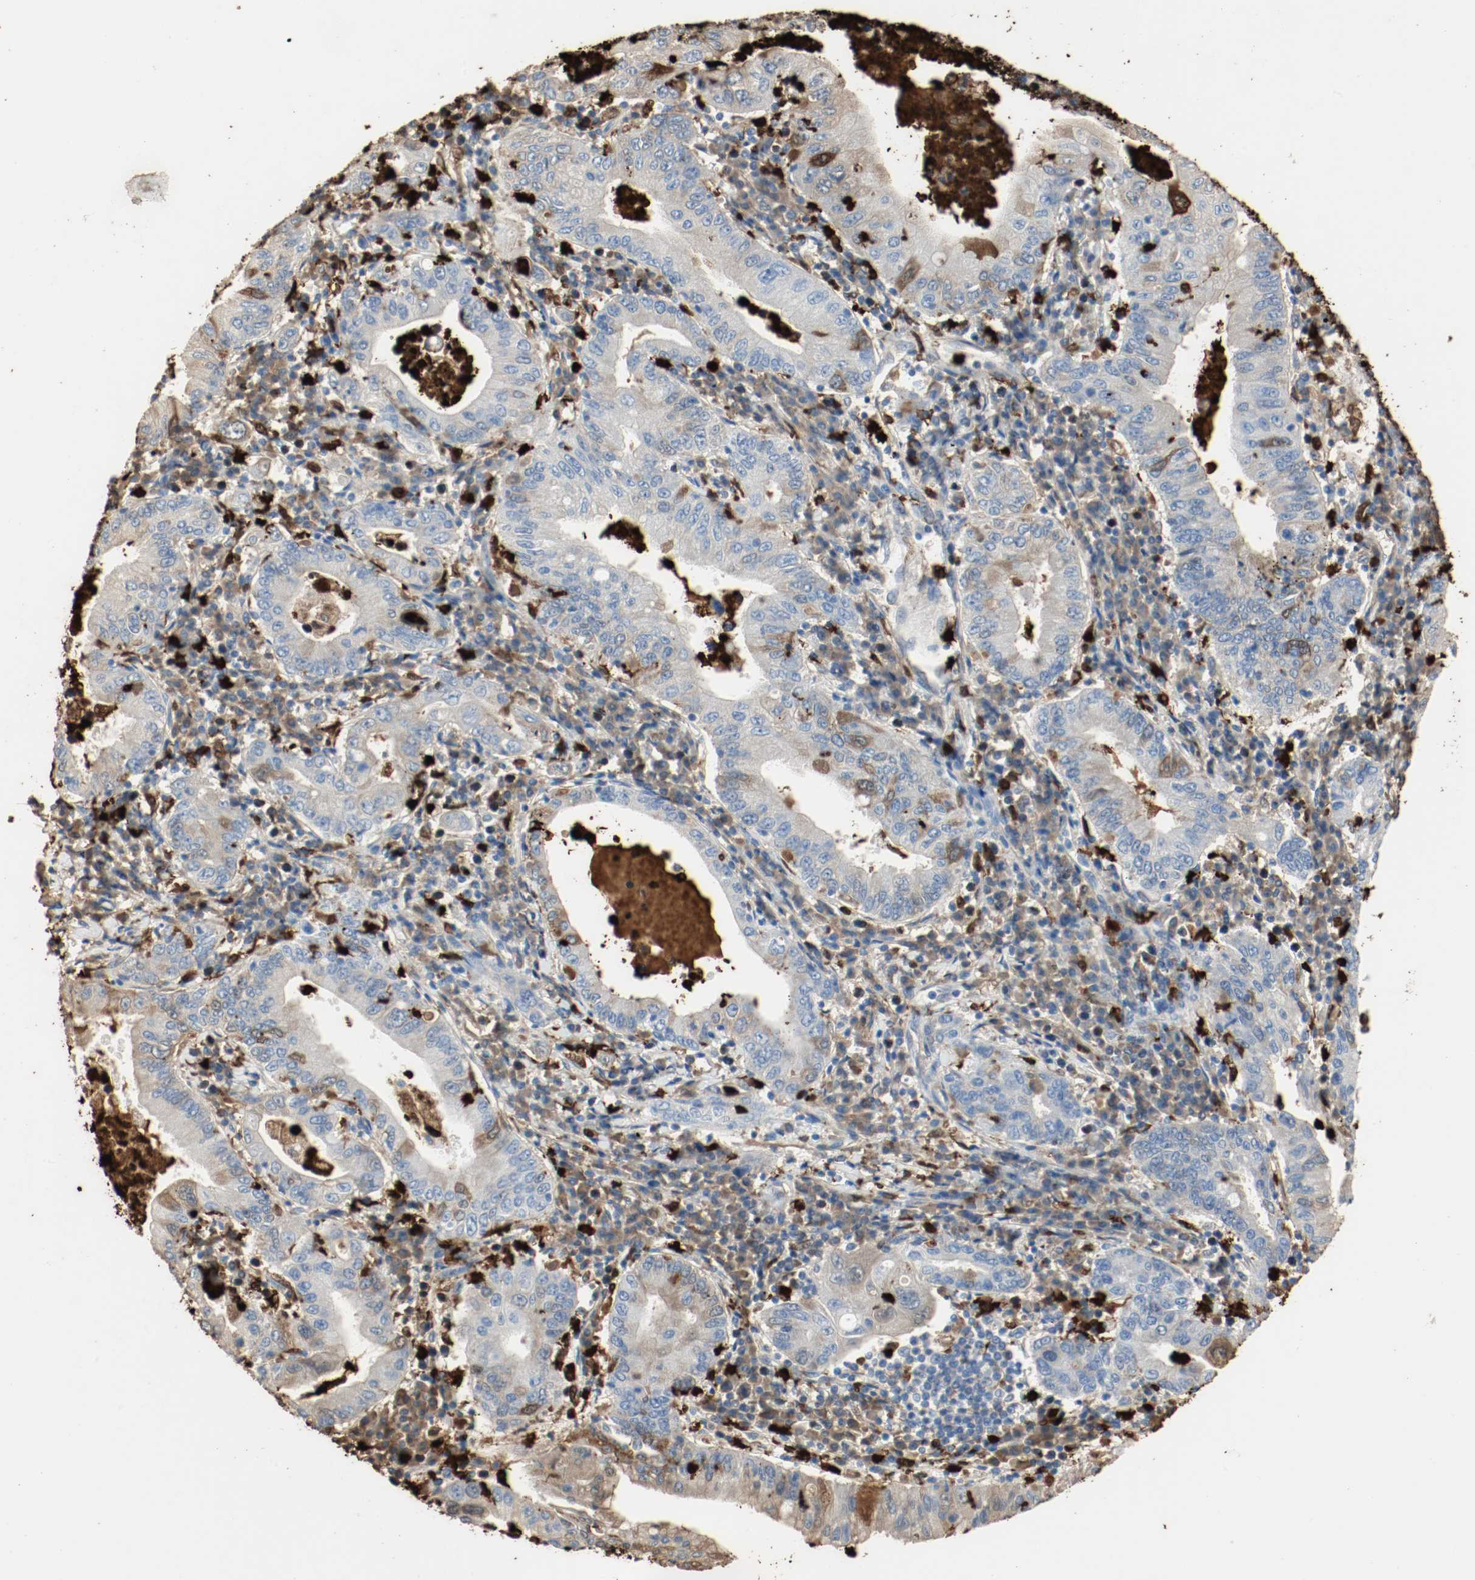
{"staining": {"intensity": "weak", "quantity": "<25%", "location": "cytoplasmic/membranous"}, "tissue": "stomach cancer", "cell_type": "Tumor cells", "image_type": "cancer", "snomed": [{"axis": "morphology", "description": "Normal tissue, NOS"}, {"axis": "morphology", "description": "Adenocarcinoma, NOS"}, {"axis": "topography", "description": "Esophagus"}, {"axis": "topography", "description": "Stomach, upper"}, {"axis": "topography", "description": "Peripheral nerve tissue"}], "caption": "Protein analysis of adenocarcinoma (stomach) reveals no significant staining in tumor cells. Nuclei are stained in blue.", "gene": "S100A9", "patient": {"sex": "male", "age": 62}}